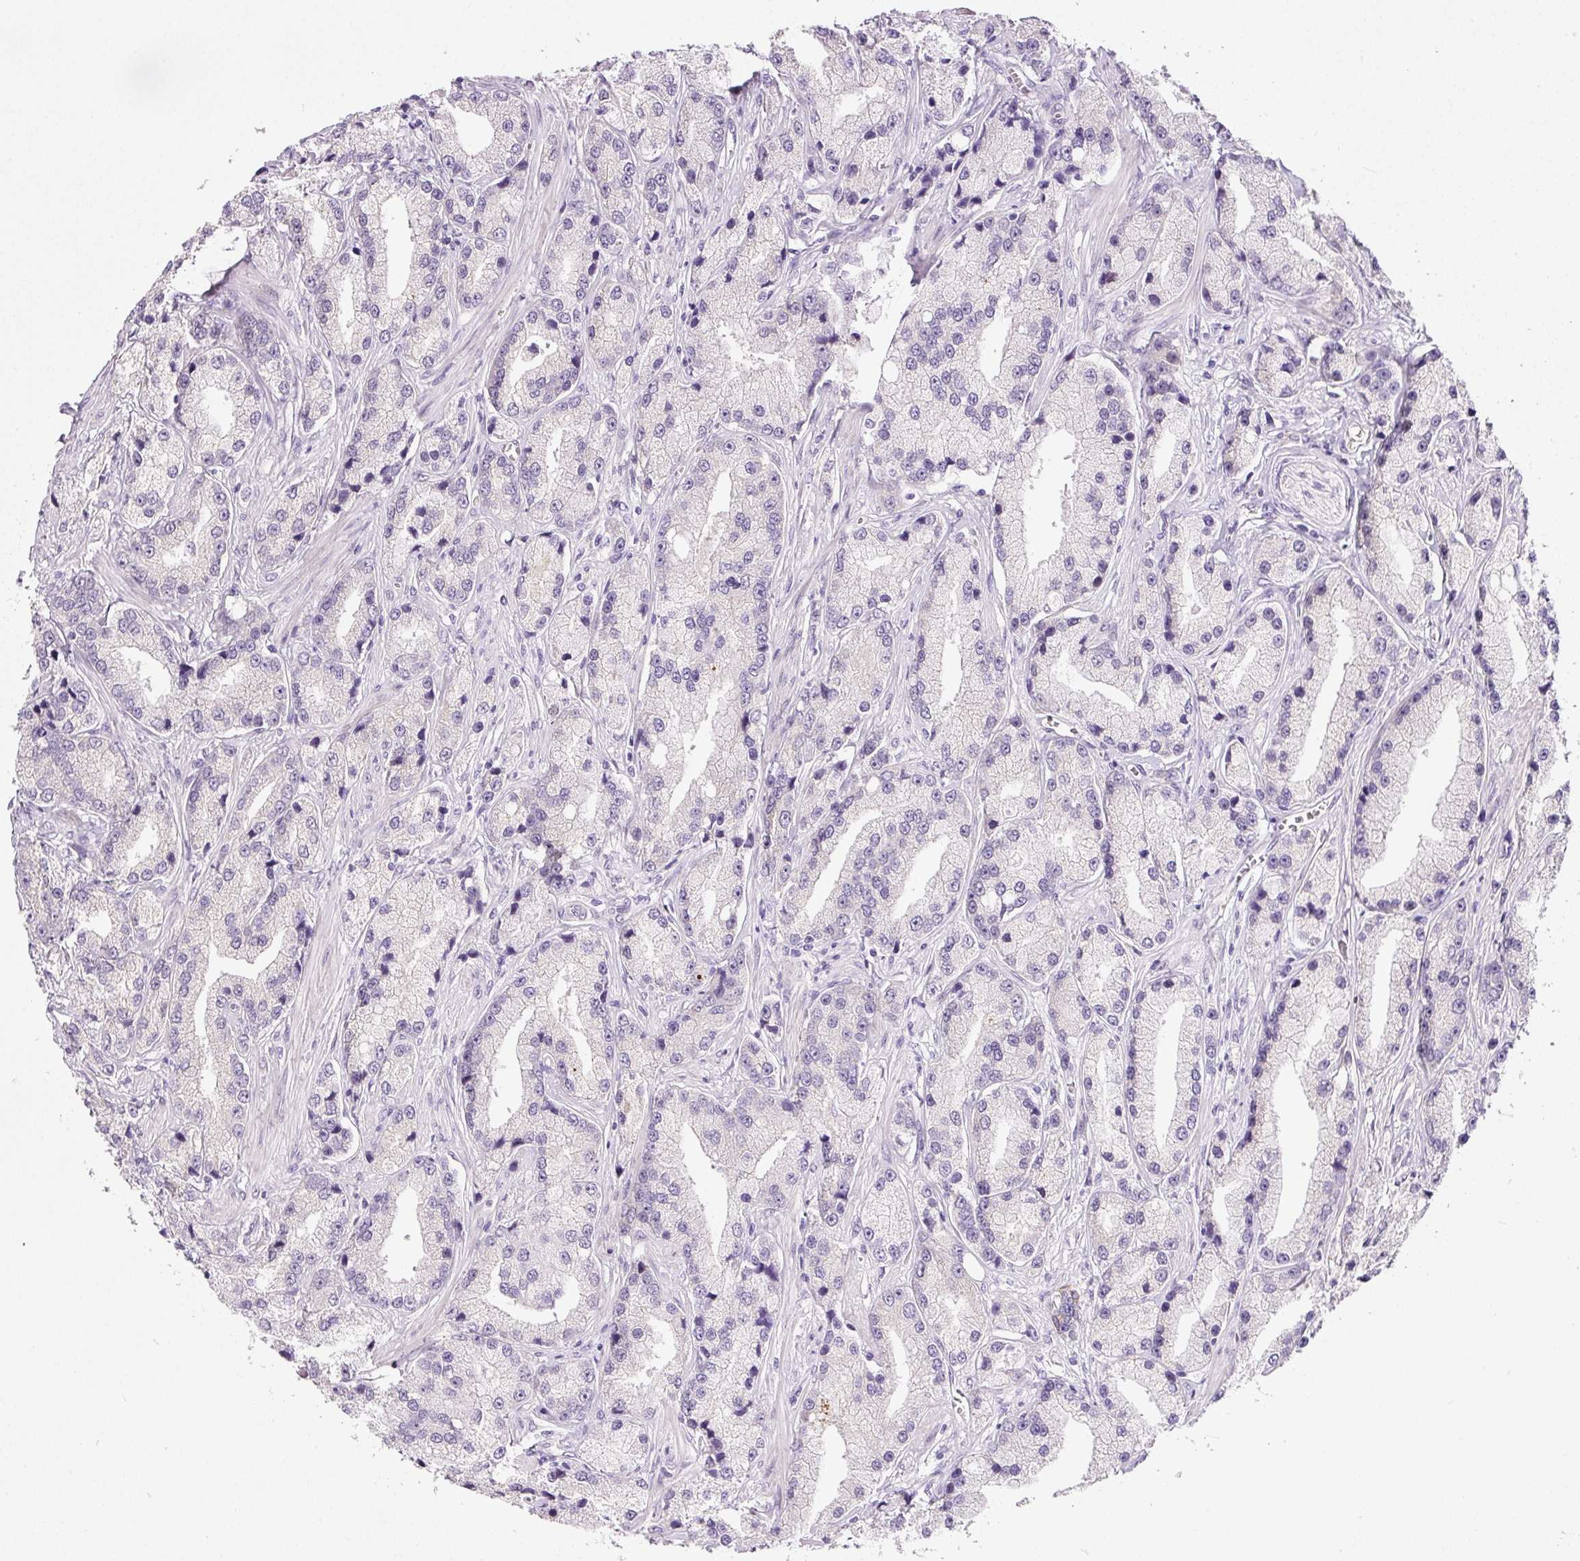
{"staining": {"intensity": "weak", "quantity": "<25%", "location": "cytoplasmic/membranous"}, "tissue": "prostate cancer", "cell_type": "Tumor cells", "image_type": "cancer", "snomed": [{"axis": "morphology", "description": "Adenocarcinoma, High grade"}, {"axis": "topography", "description": "Prostate"}], "caption": "Prostate high-grade adenocarcinoma was stained to show a protein in brown. There is no significant staining in tumor cells. (DAB (3,3'-diaminobenzidine) immunohistochemistry, high magnification).", "gene": "SRC", "patient": {"sex": "male", "age": 74}}